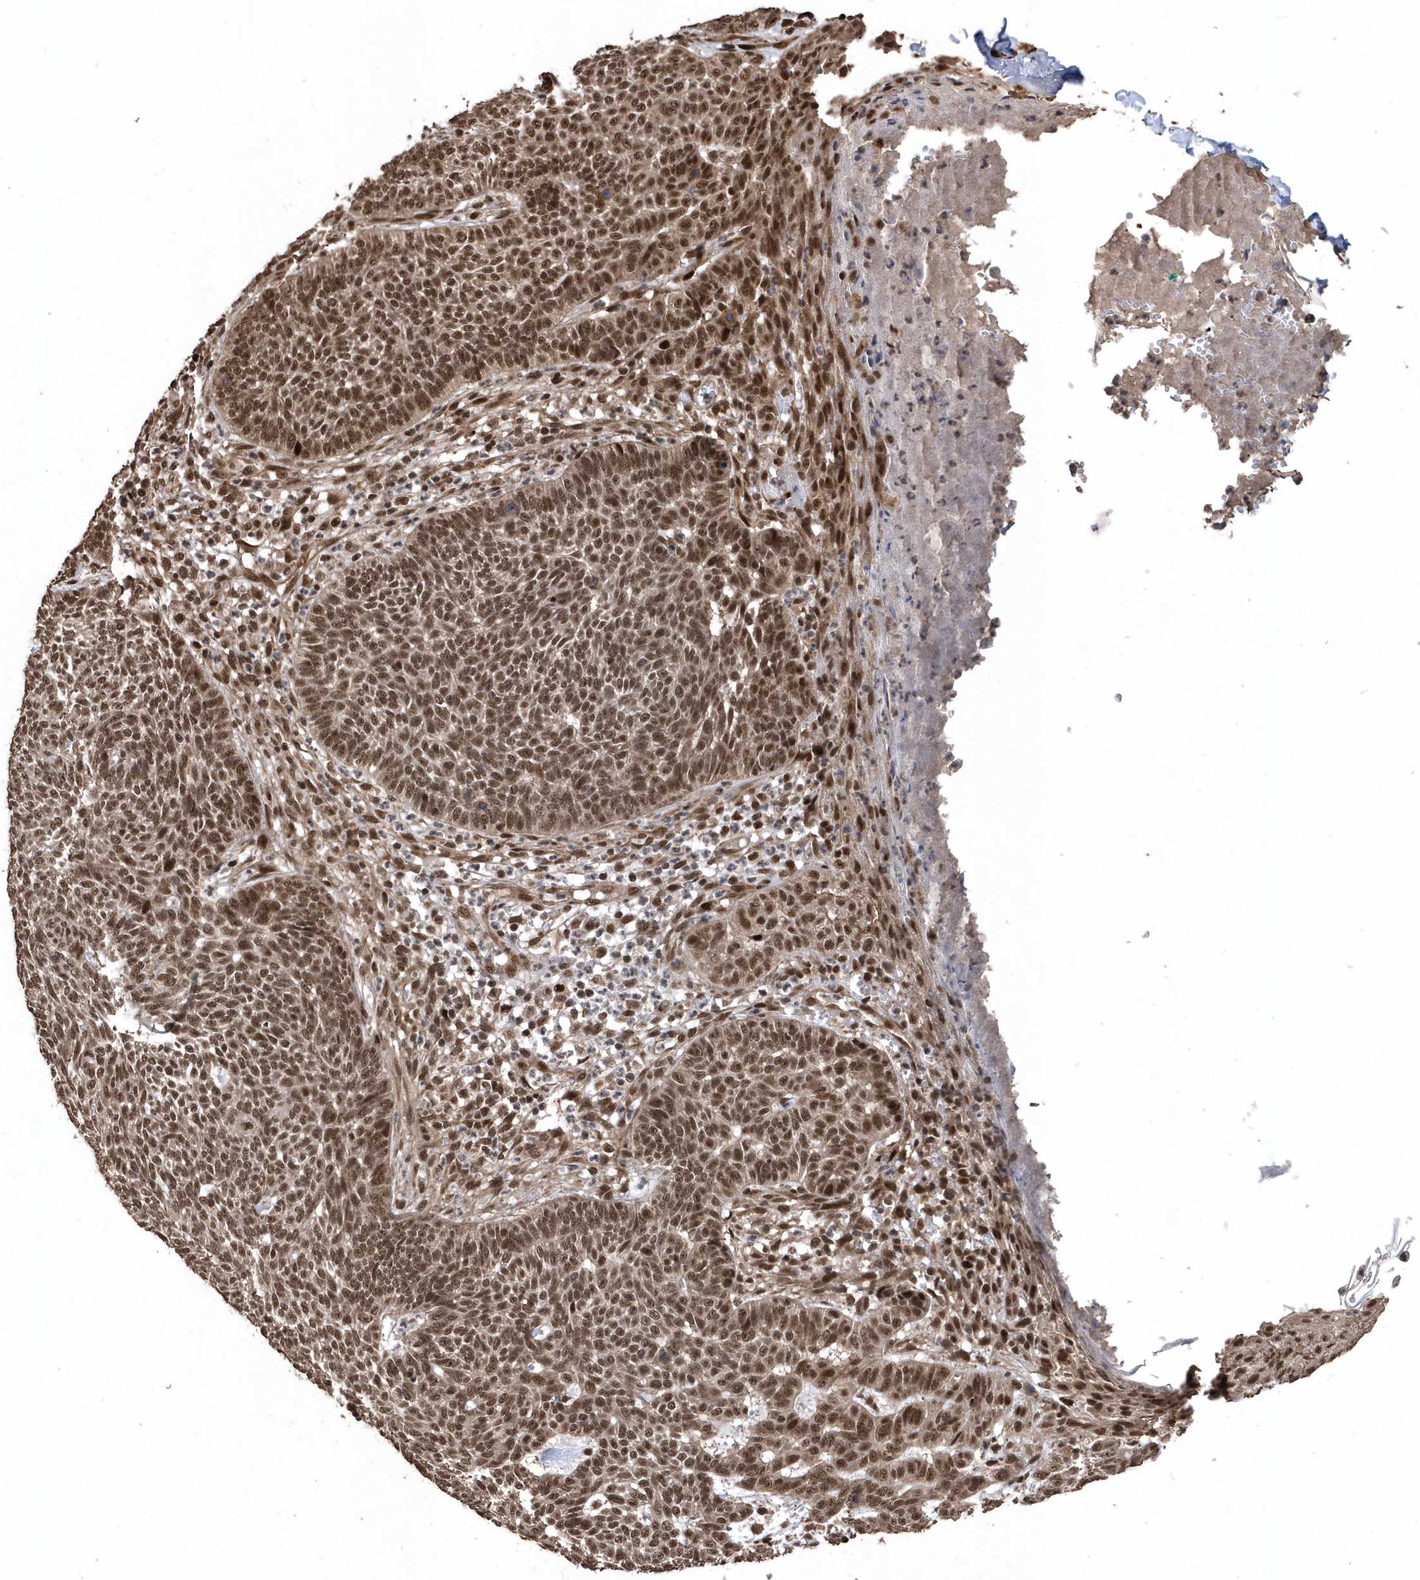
{"staining": {"intensity": "strong", "quantity": ">75%", "location": "nuclear"}, "tissue": "skin cancer", "cell_type": "Tumor cells", "image_type": "cancer", "snomed": [{"axis": "morphology", "description": "Normal tissue, NOS"}, {"axis": "morphology", "description": "Basal cell carcinoma"}, {"axis": "topography", "description": "Skin"}], "caption": "The micrograph reveals a brown stain indicating the presence of a protein in the nuclear of tumor cells in basal cell carcinoma (skin).", "gene": "INTS12", "patient": {"sex": "male", "age": 64}}